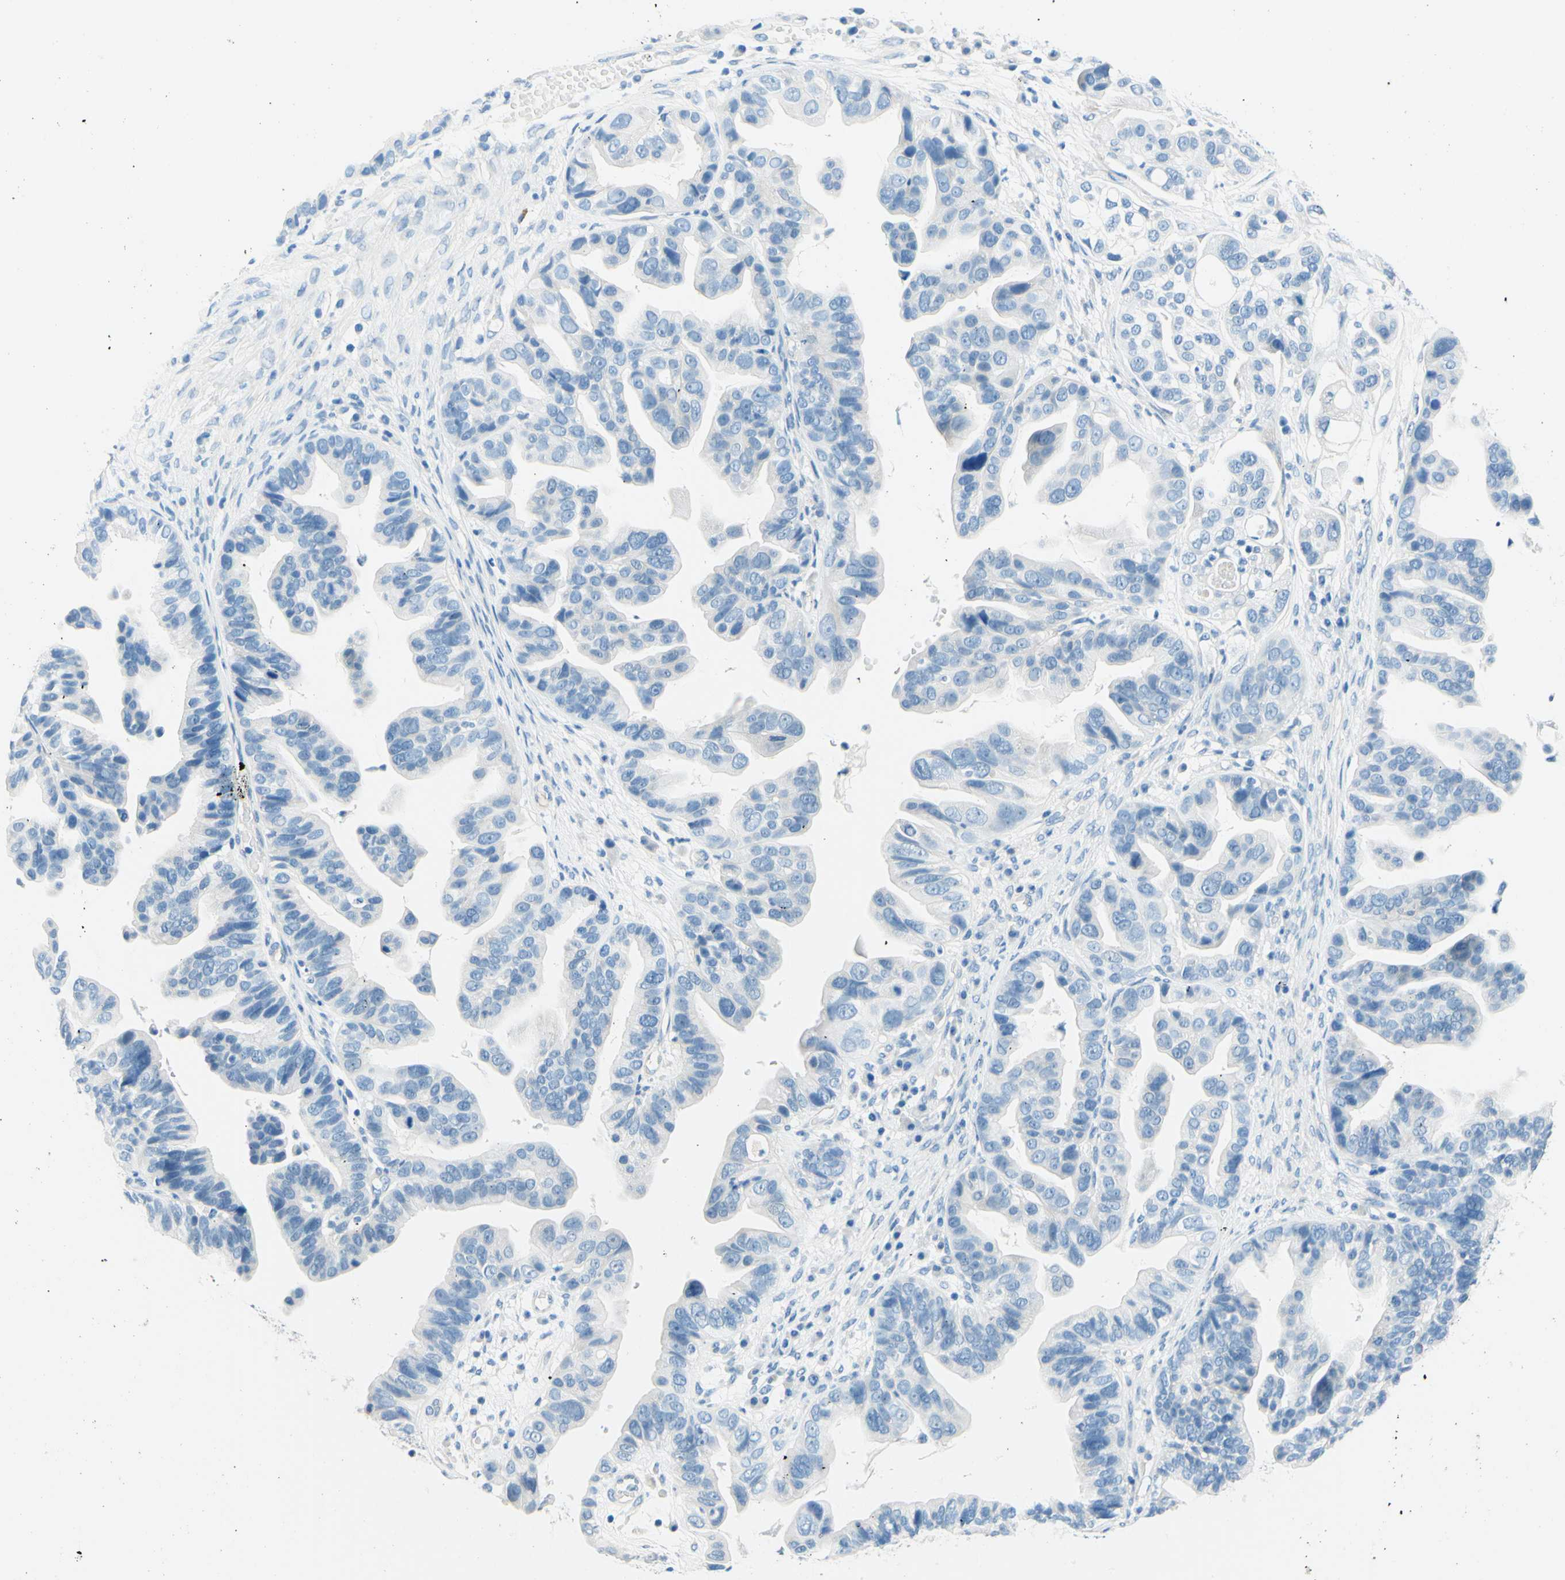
{"staining": {"intensity": "weak", "quantity": "<25%", "location": "cytoplasmic/membranous"}, "tissue": "ovarian cancer", "cell_type": "Tumor cells", "image_type": "cancer", "snomed": [{"axis": "morphology", "description": "Cystadenocarcinoma, serous, NOS"}, {"axis": "topography", "description": "Ovary"}], "caption": "The immunohistochemistry (IHC) image has no significant expression in tumor cells of ovarian cancer tissue. The staining is performed using DAB (3,3'-diaminobenzidine) brown chromogen with nuclei counter-stained in using hematoxylin.", "gene": "PASD1", "patient": {"sex": "female", "age": 56}}